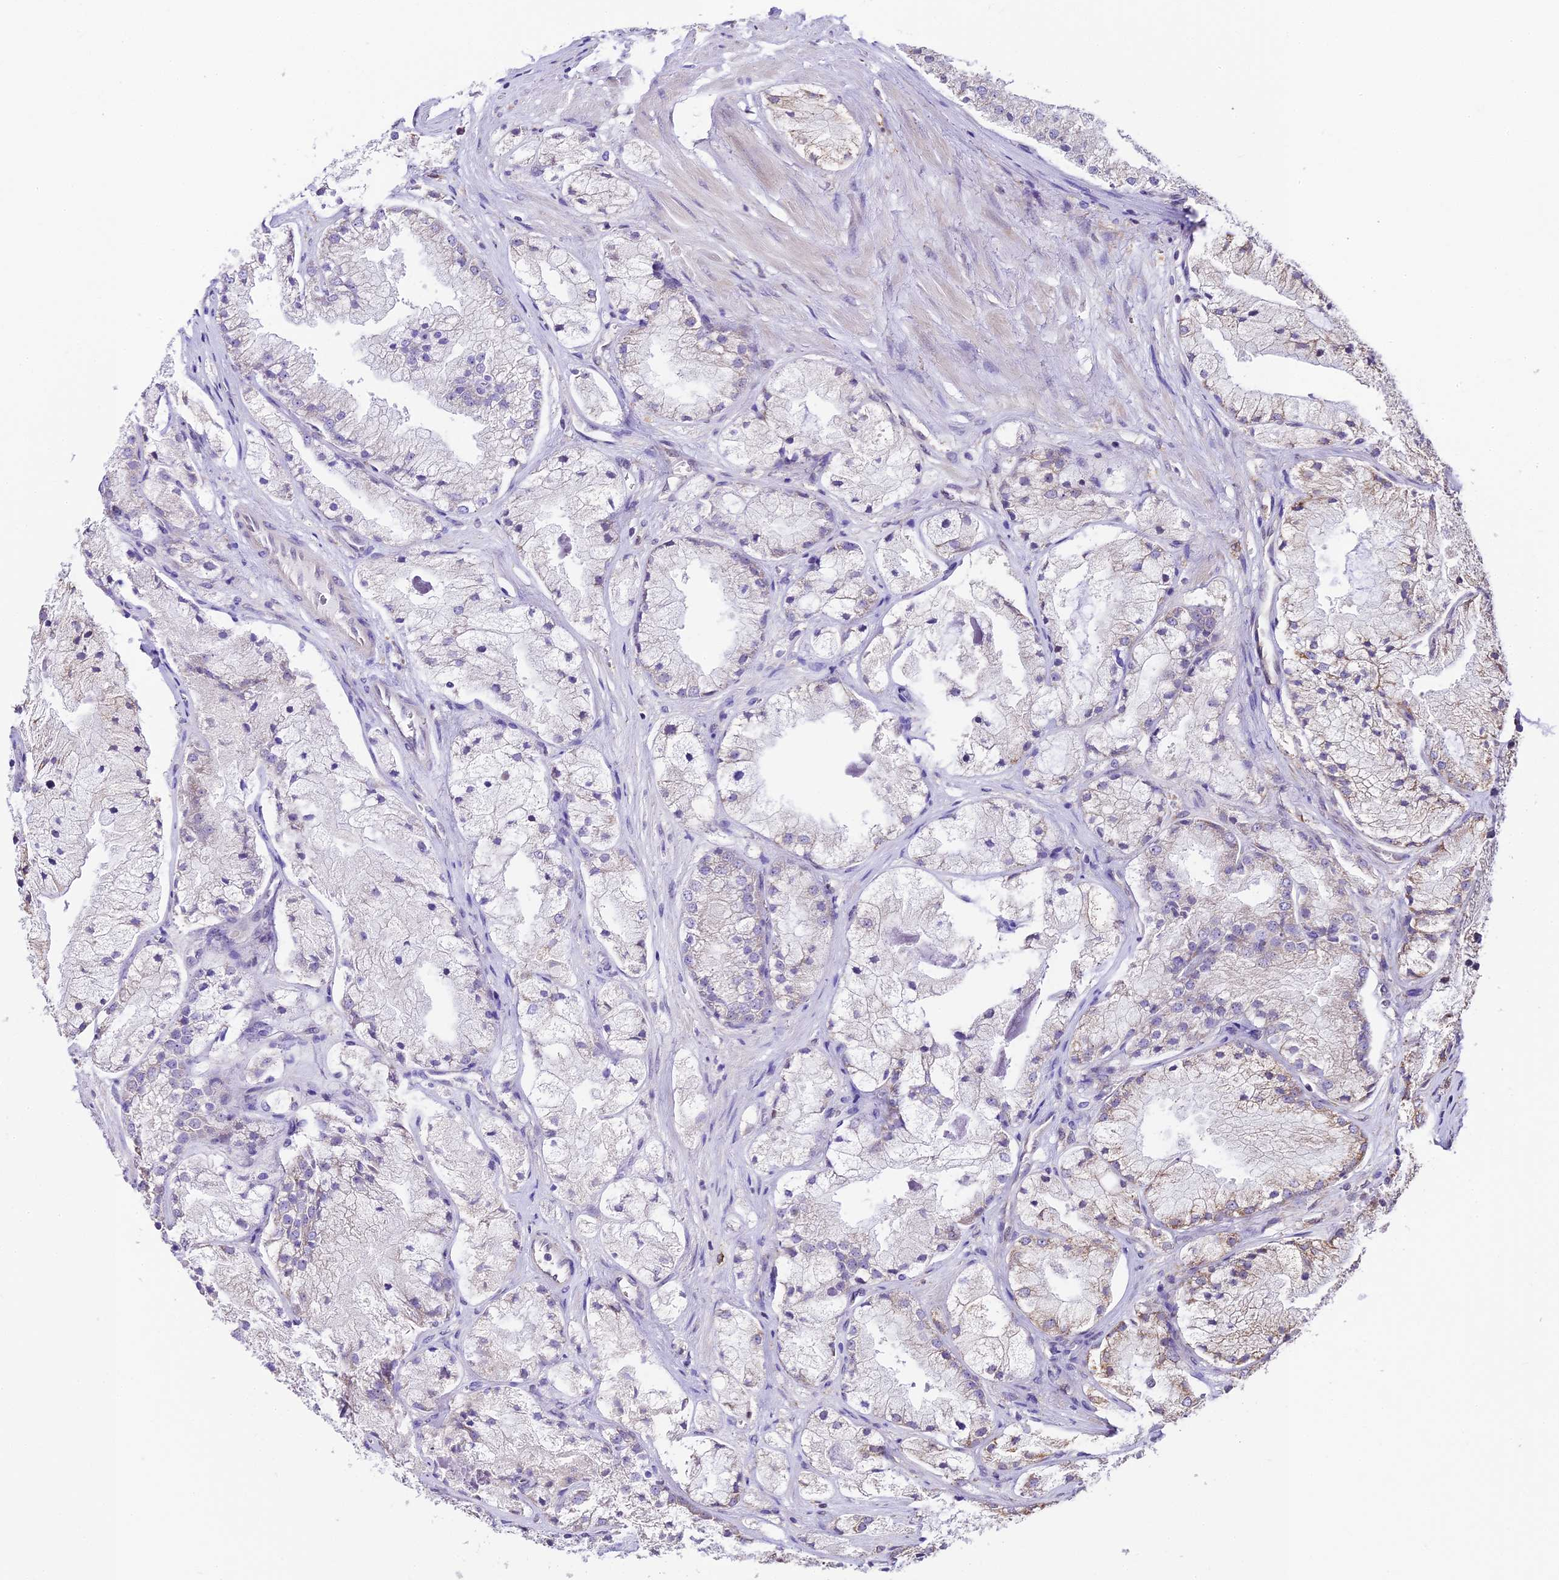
{"staining": {"intensity": "moderate", "quantity": "<25%", "location": "cytoplasmic/membranous"}, "tissue": "prostate cancer", "cell_type": "Tumor cells", "image_type": "cancer", "snomed": [{"axis": "morphology", "description": "Adenocarcinoma, High grade"}, {"axis": "topography", "description": "Prostate"}], "caption": "Human prostate cancer stained with a protein marker exhibits moderate staining in tumor cells.", "gene": "TRIM22", "patient": {"sex": "male", "age": 50}}